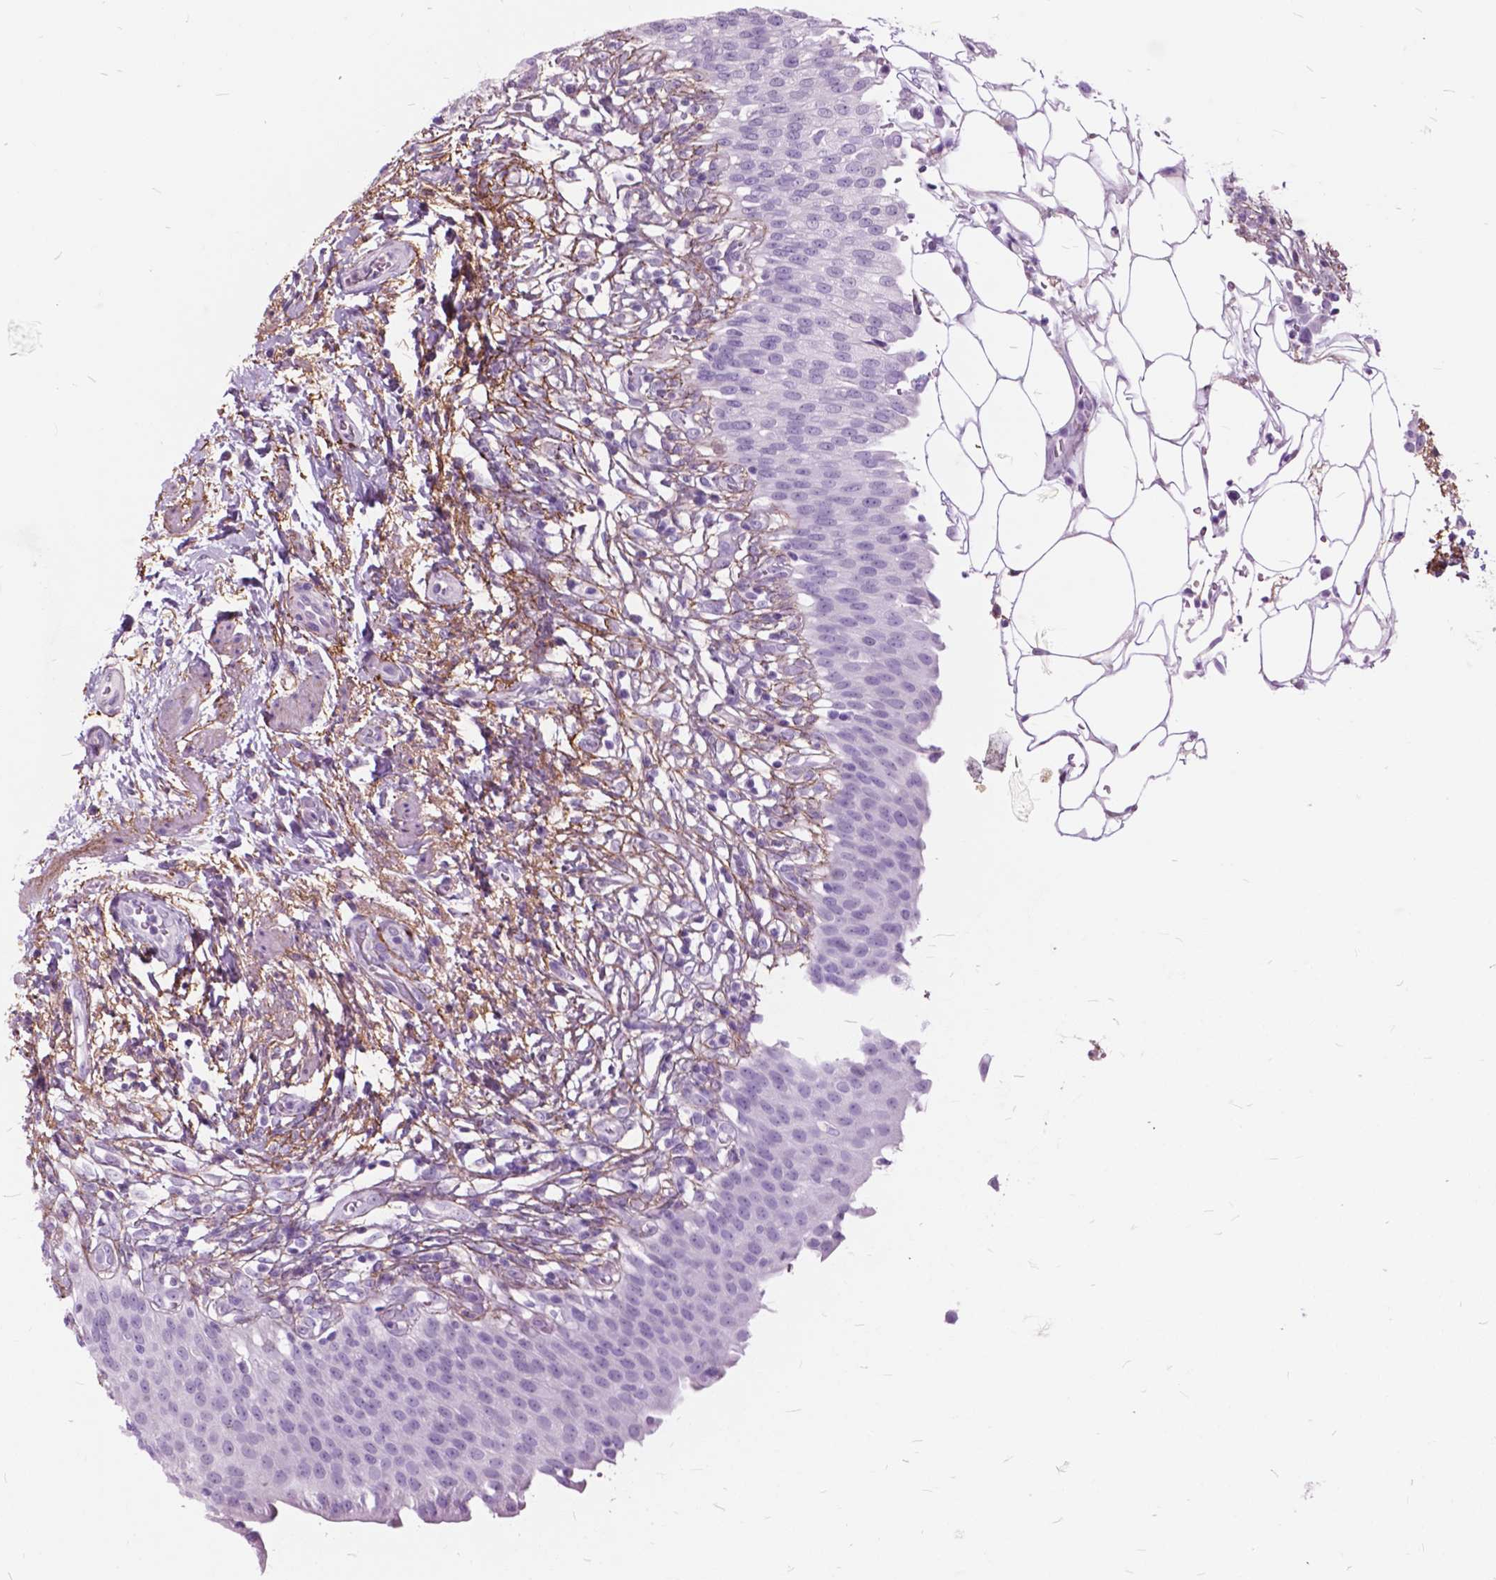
{"staining": {"intensity": "negative", "quantity": "none", "location": "none"}, "tissue": "urinary bladder", "cell_type": "Urothelial cells", "image_type": "normal", "snomed": [{"axis": "morphology", "description": "Normal tissue, NOS"}, {"axis": "topography", "description": "Urinary bladder"}, {"axis": "topography", "description": "Peripheral nerve tissue"}], "caption": "Human urinary bladder stained for a protein using immunohistochemistry demonstrates no expression in urothelial cells.", "gene": "GDF9", "patient": {"sex": "female", "age": 60}}